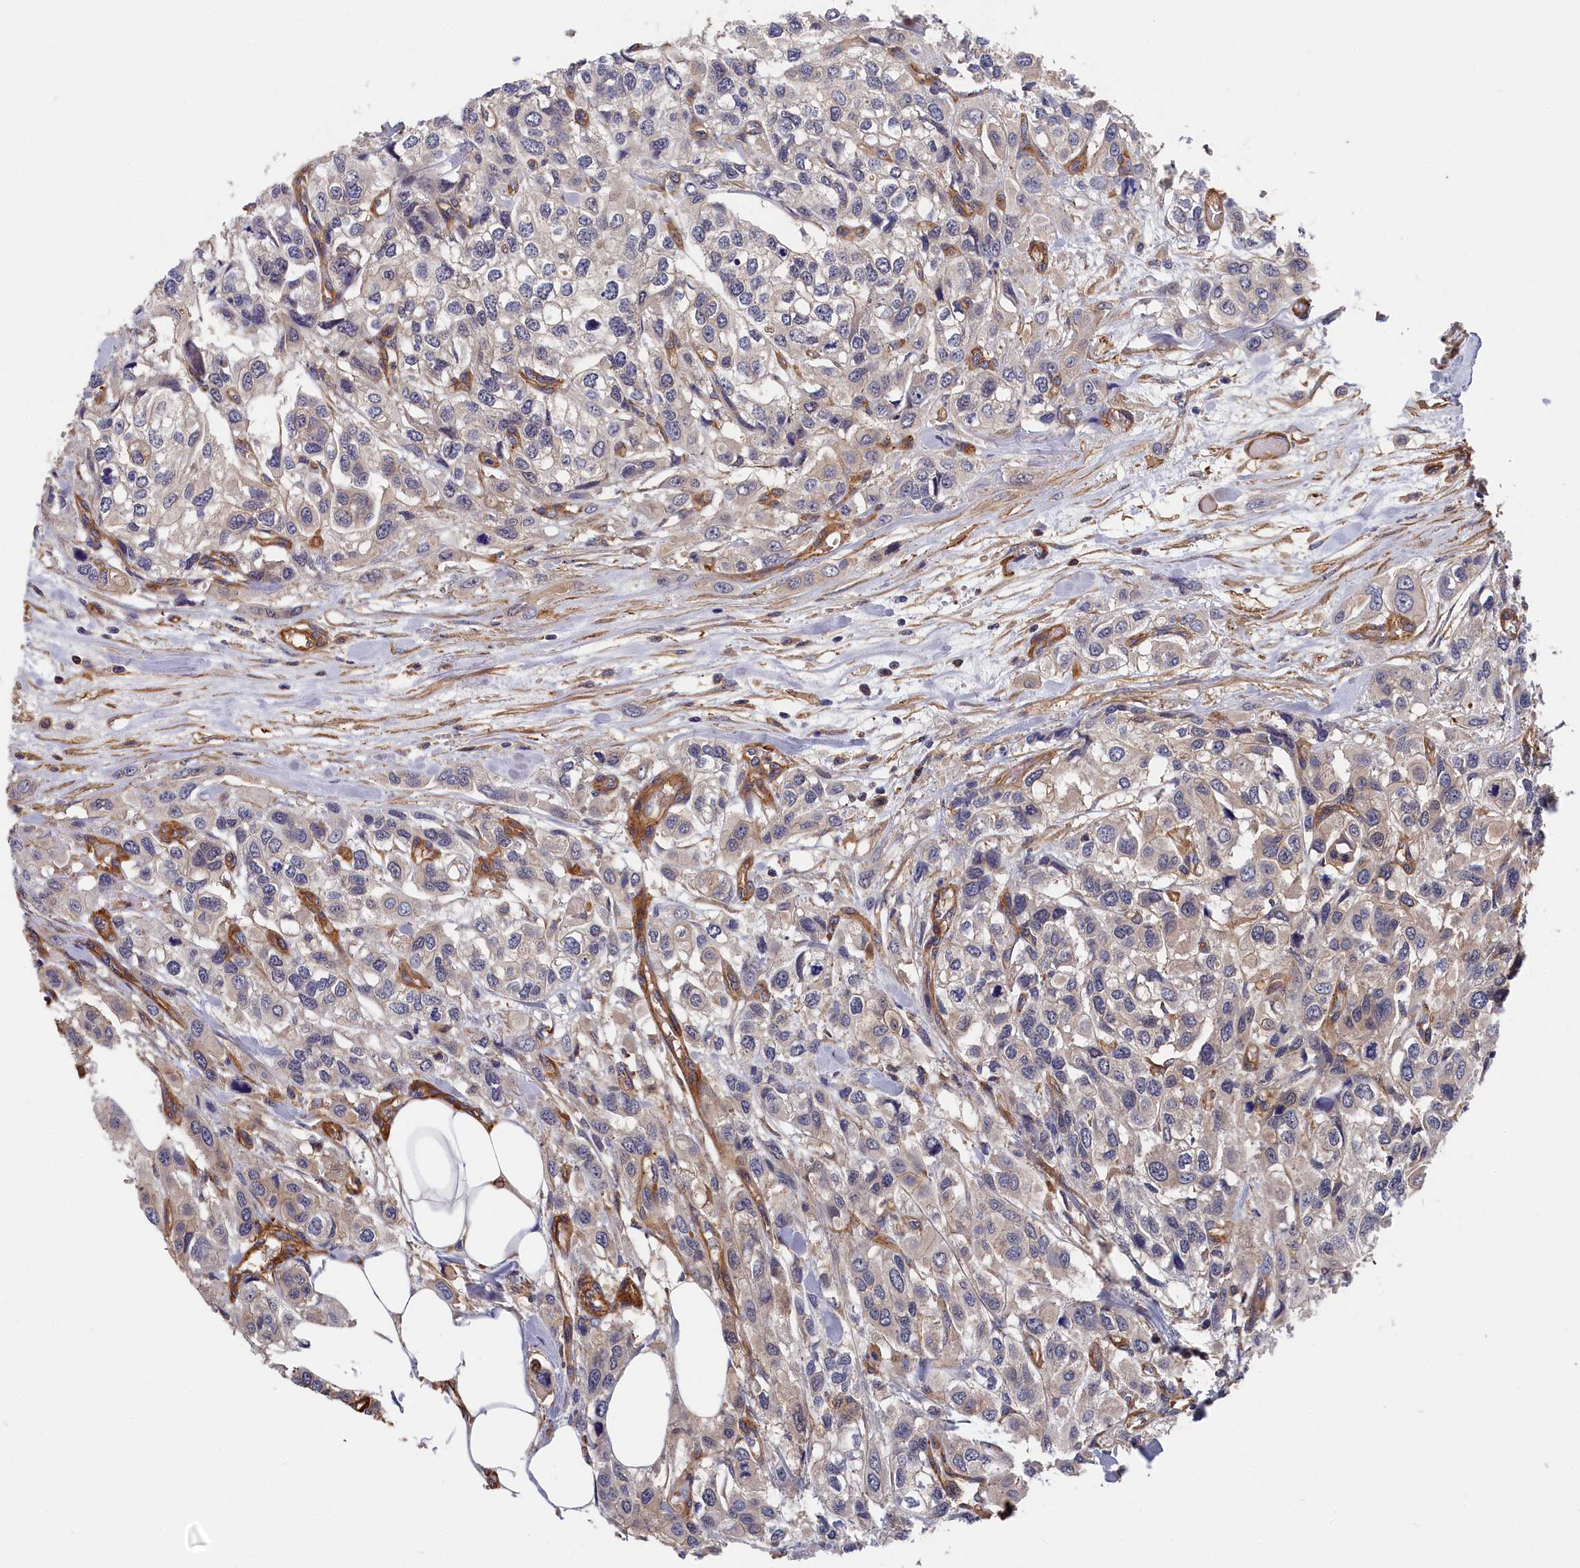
{"staining": {"intensity": "negative", "quantity": "none", "location": "none"}, "tissue": "urothelial cancer", "cell_type": "Tumor cells", "image_type": "cancer", "snomed": [{"axis": "morphology", "description": "Urothelial carcinoma, High grade"}, {"axis": "topography", "description": "Urinary bladder"}], "caption": "Immunohistochemistry (IHC) image of human urothelial carcinoma (high-grade) stained for a protein (brown), which displays no positivity in tumor cells. Nuclei are stained in blue.", "gene": "LDHD", "patient": {"sex": "male", "age": 67}}